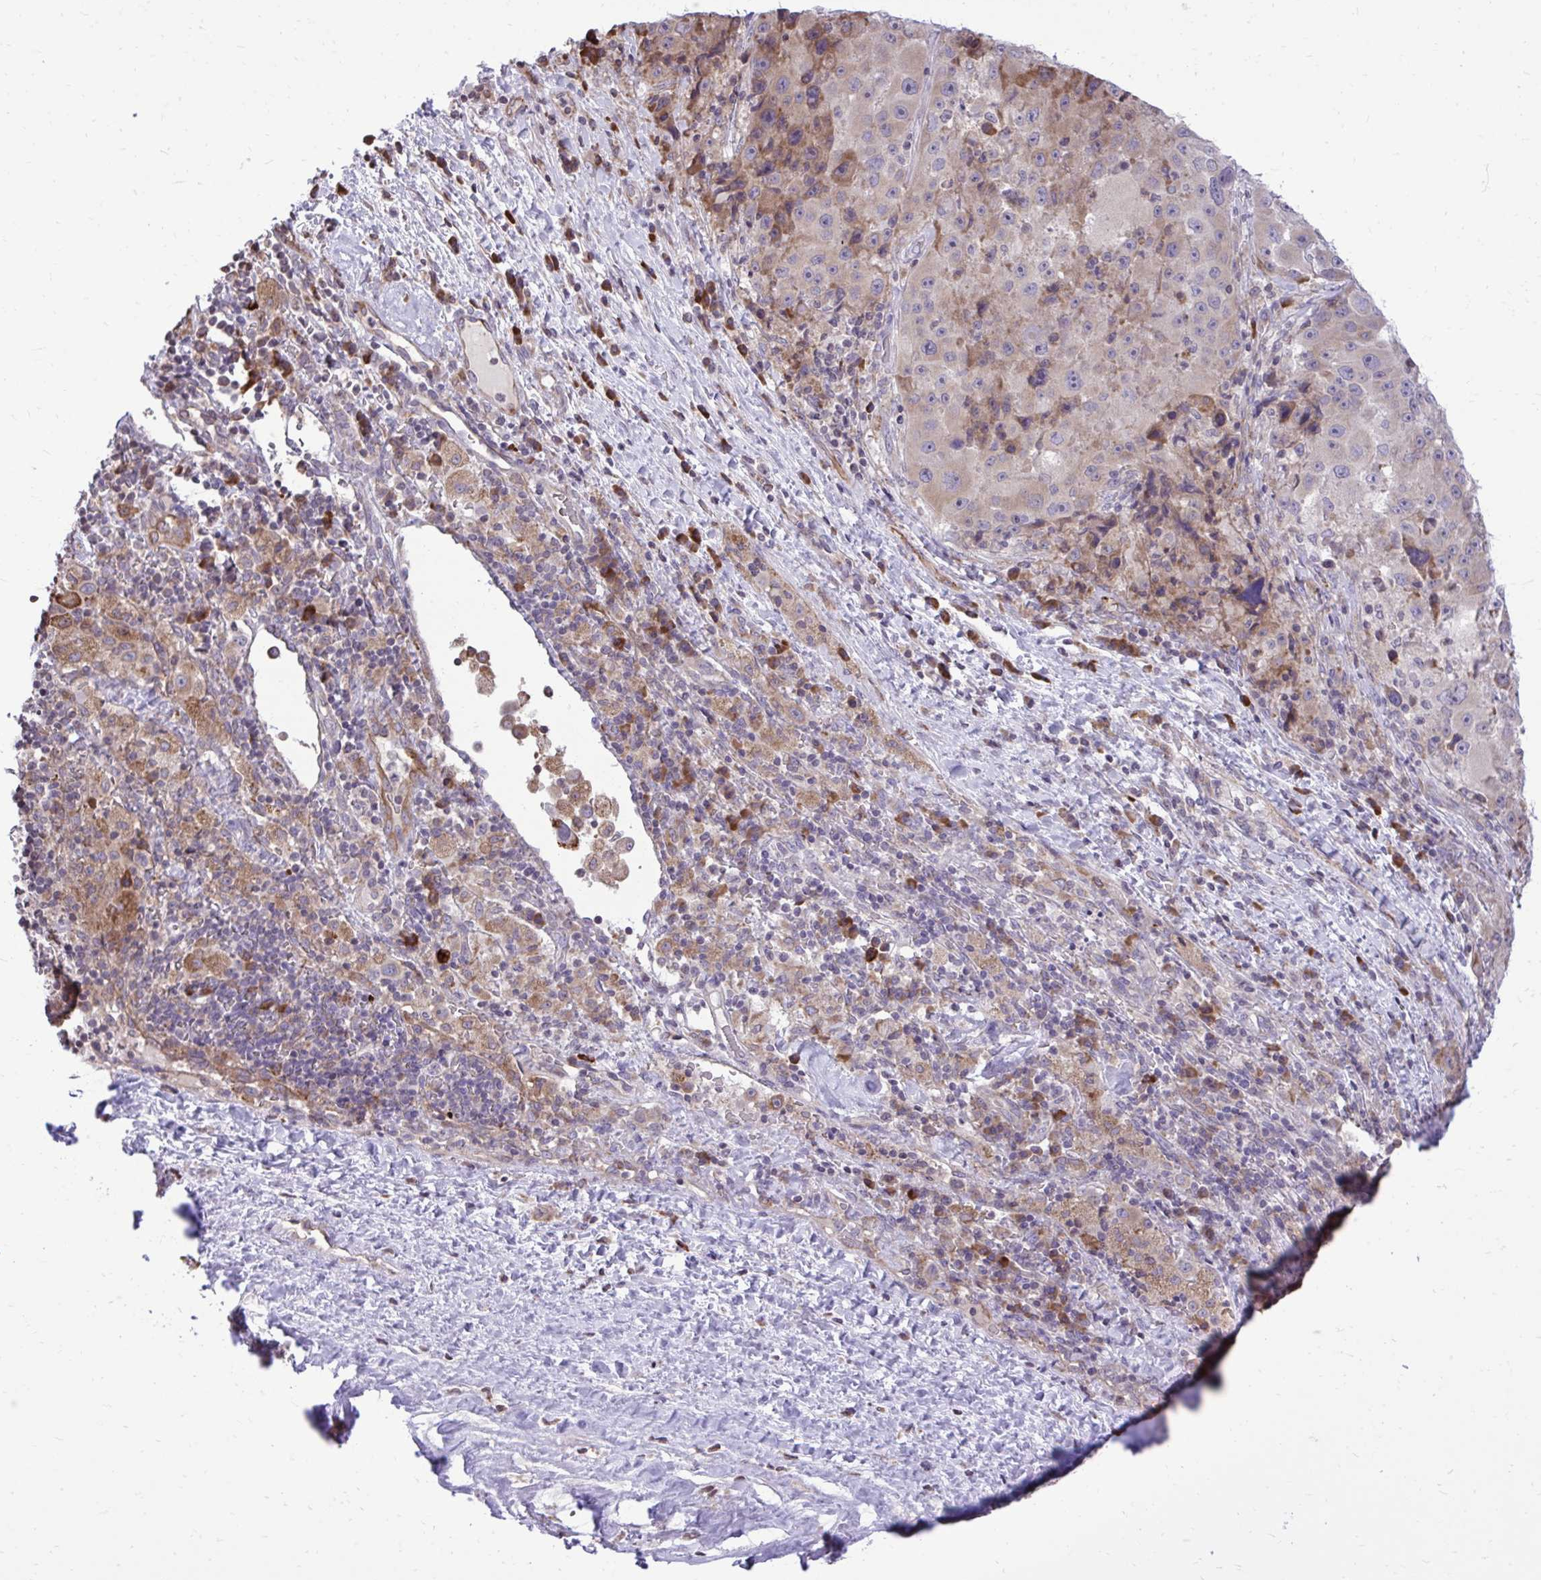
{"staining": {"intensity": "weak", "quantity": "<25%", "location": "cytoplasmic/membranous"}, "tissue": "melanoma", "cell_type": "Tumor cells", "image_type": "cancer", "snomed": [{"axis": "morphology", "description": "Malignant melanoma, Metastatic site"}, {"axis": "topography", "description": "Lymph node"}], "caption": "Immunohistochemical staining of human melanoma exhibits no significant positivity in tumor cells.", "gene": "METTL9", "patient": {"sex": "male", "age": 62}}